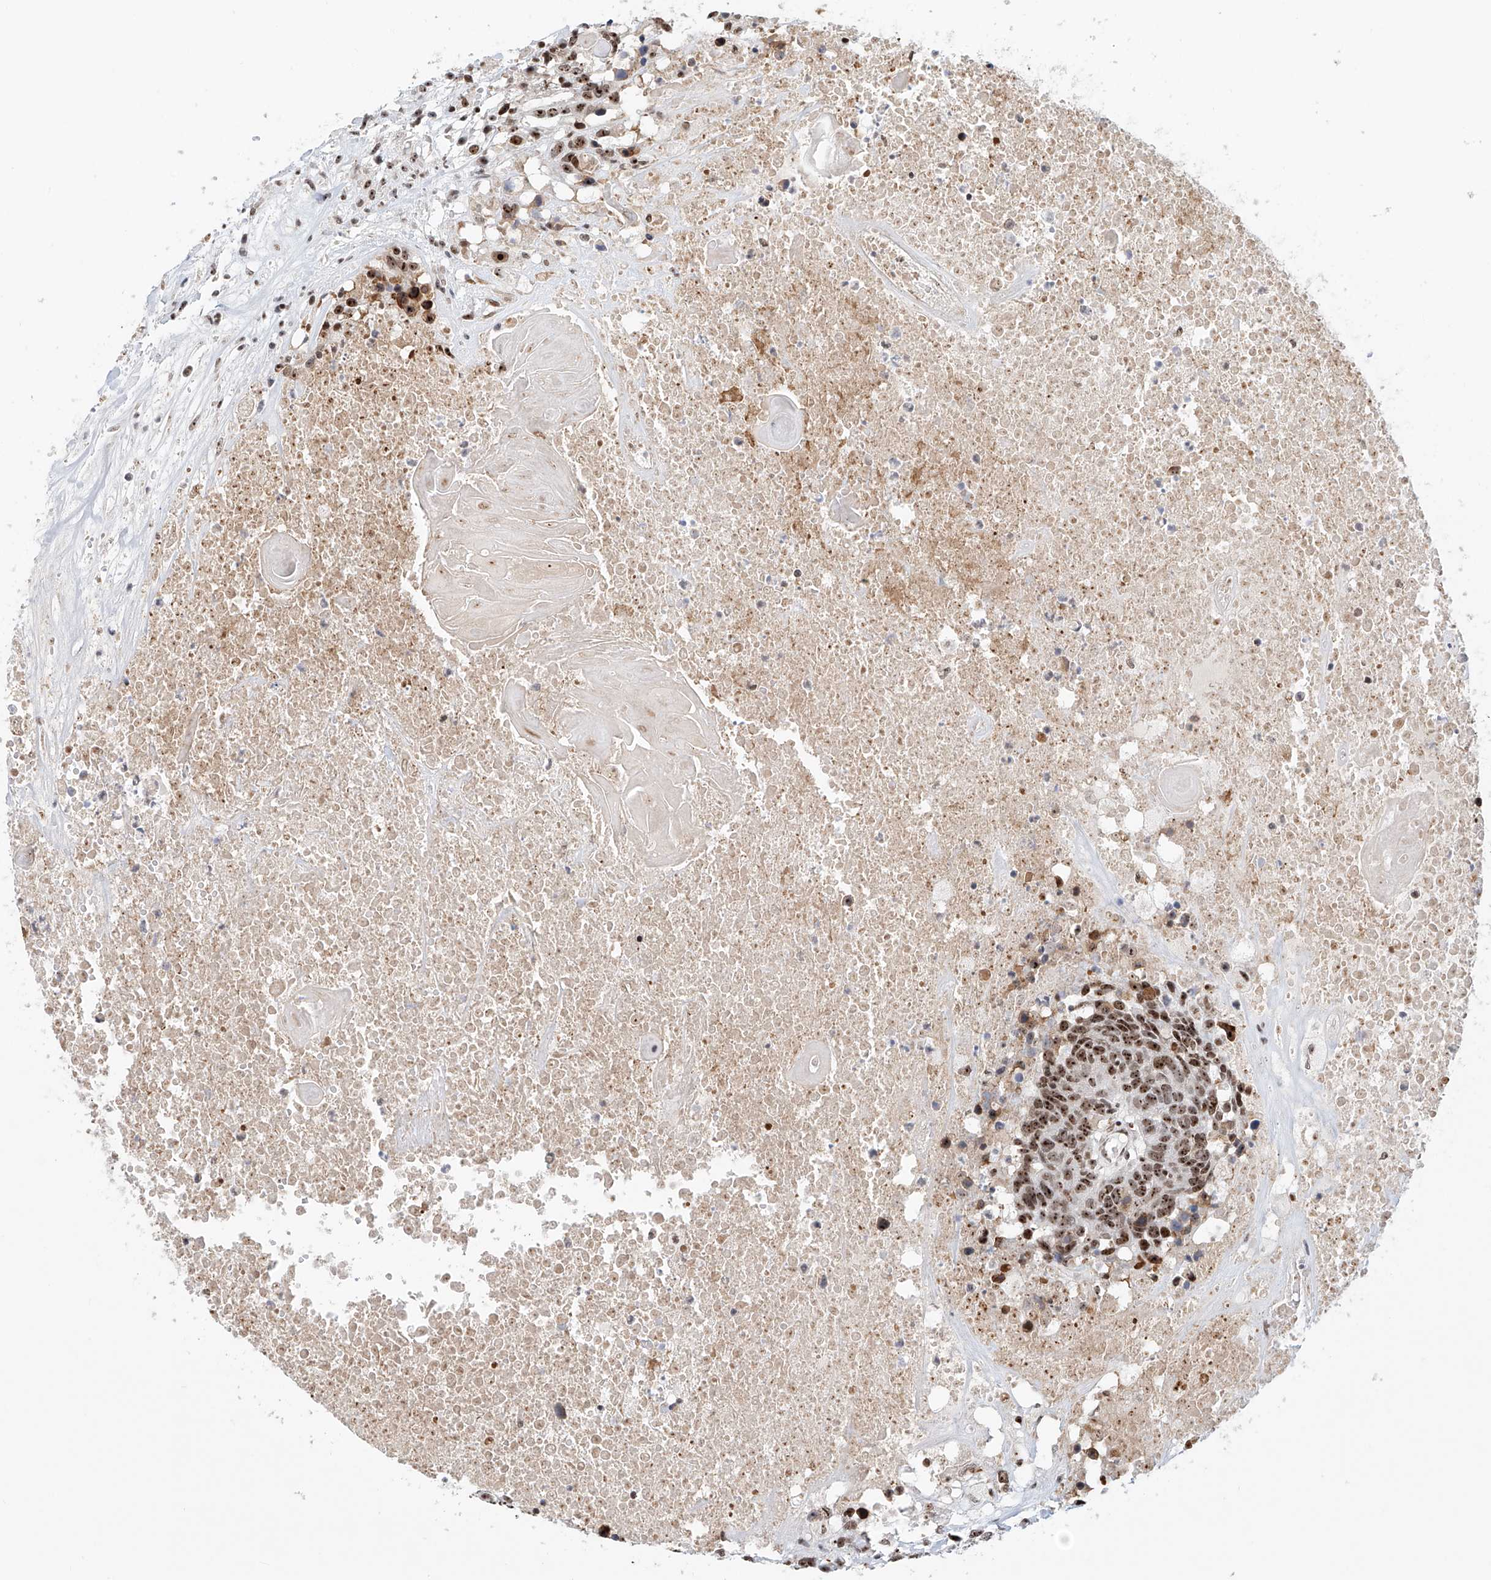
{"staining": {"intensity": "strong", "quantity": ">75%", "location": "nuclear"}, "tissue": "head and neck cancer", "cell_type": "Tumor cells", "image_type": "cancer", "snomed": [{"axis": "morphology", "description": "Squamous cell carcinoma, NOS"}, {"axis": "topography", "description": "Head-Neck"}], "caption": "Immunohistochemistry (IHC) photomicrograph of human squamous cell carcinoma (head and neck) stained for a protein (brown), which reveals high levels of strong nuclear positivity in approximately >75% of tumor cells.", "gene": "PRUNE2", "patient": {"sex": "male", "age": 66}}